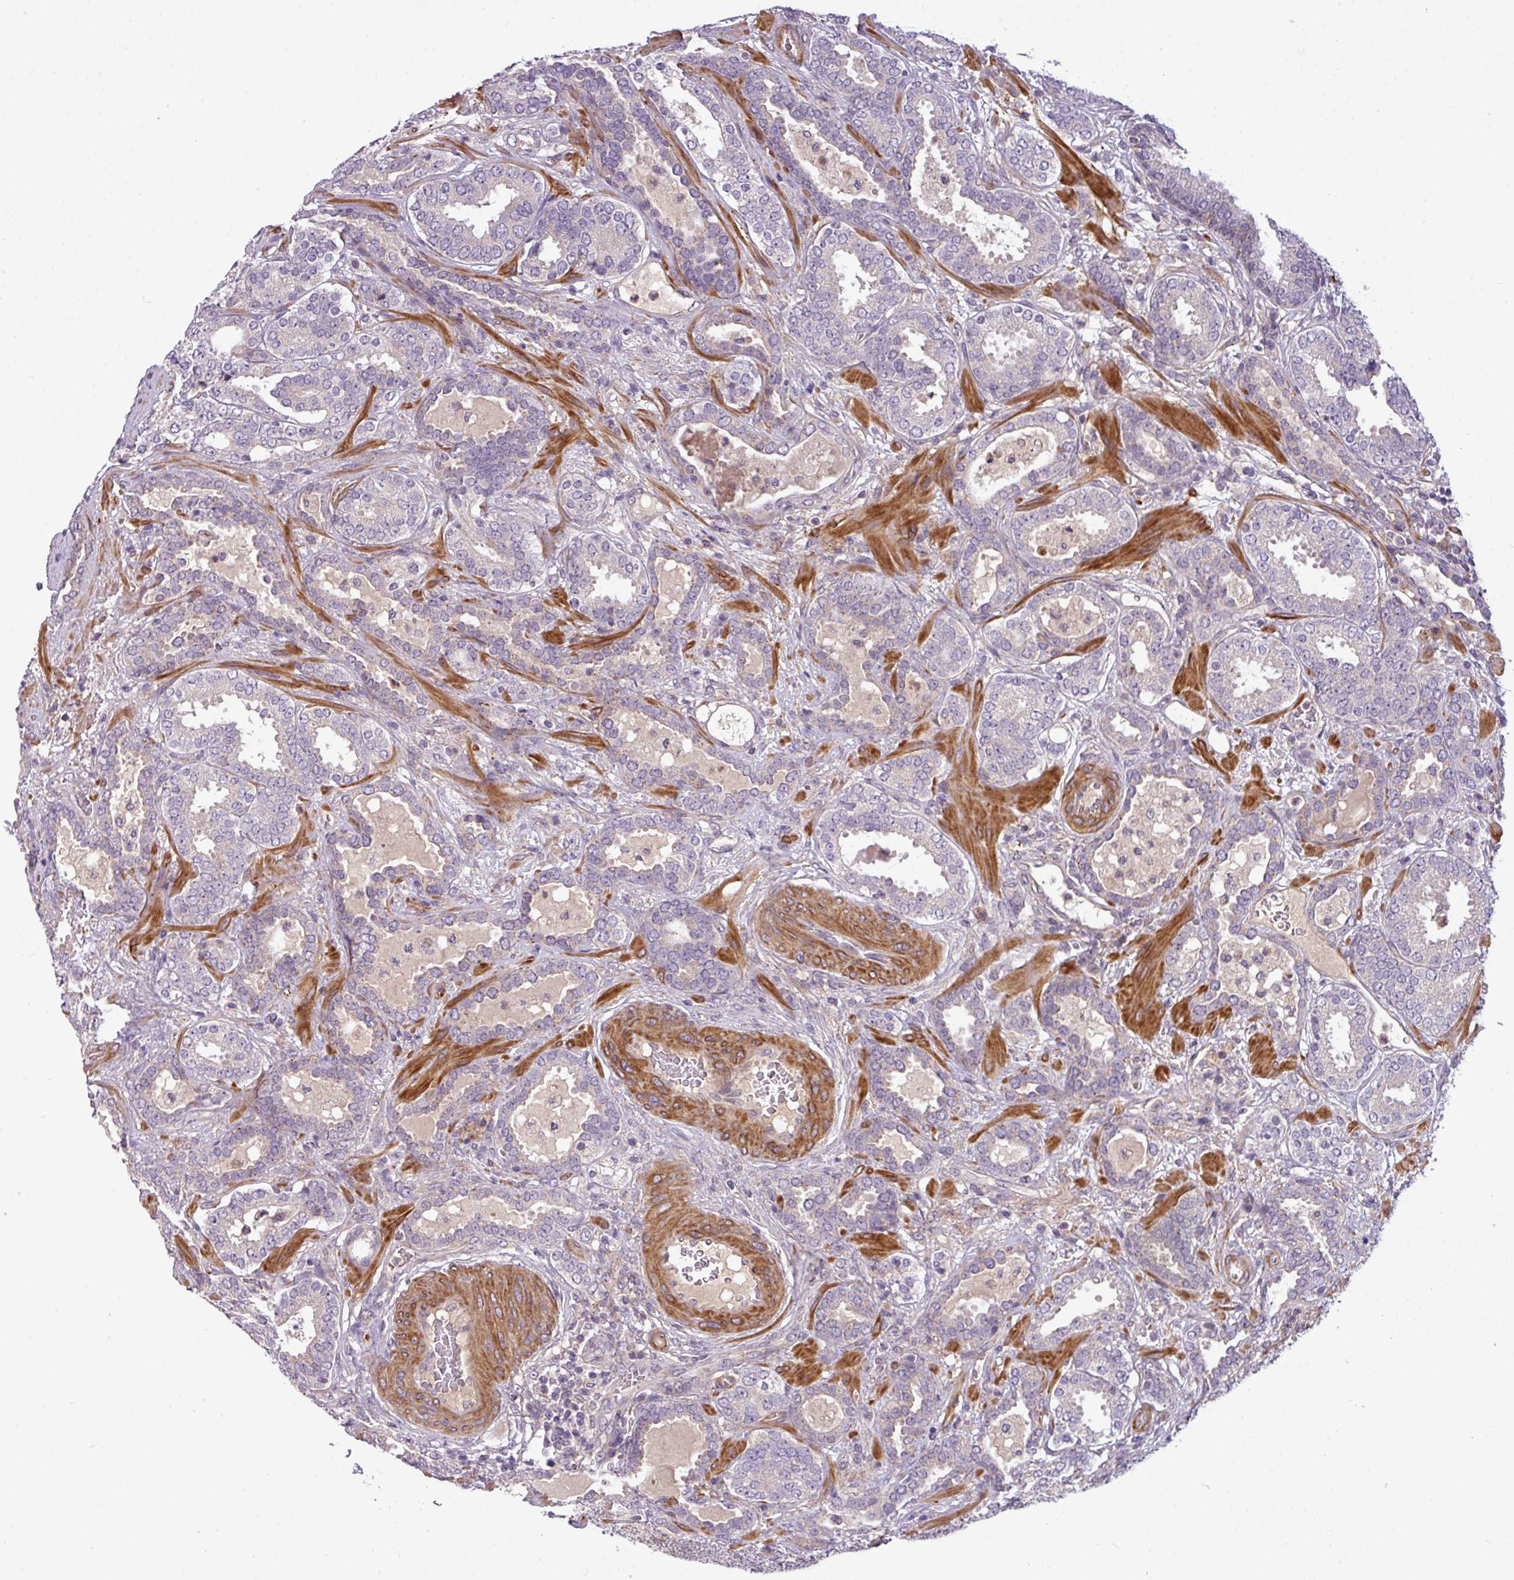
{"staining": {"intensity": "negative", "quantity": "none", "location": "none"}, "tissue": "prostate cancer", "cell_type": "Tumor cells", "image_type": "cancer", "snomed": [{"axis": "morphology", "description": "Adenocarcinoma, High grade"}, {"axis": "topography", "description": "Prostate"}], "caption": "A photomicrograph of human prostate cancer is negative for staining in tumor cells.", "gene": "ZNF35", "patient": {"sex": "male", "age": 65}}